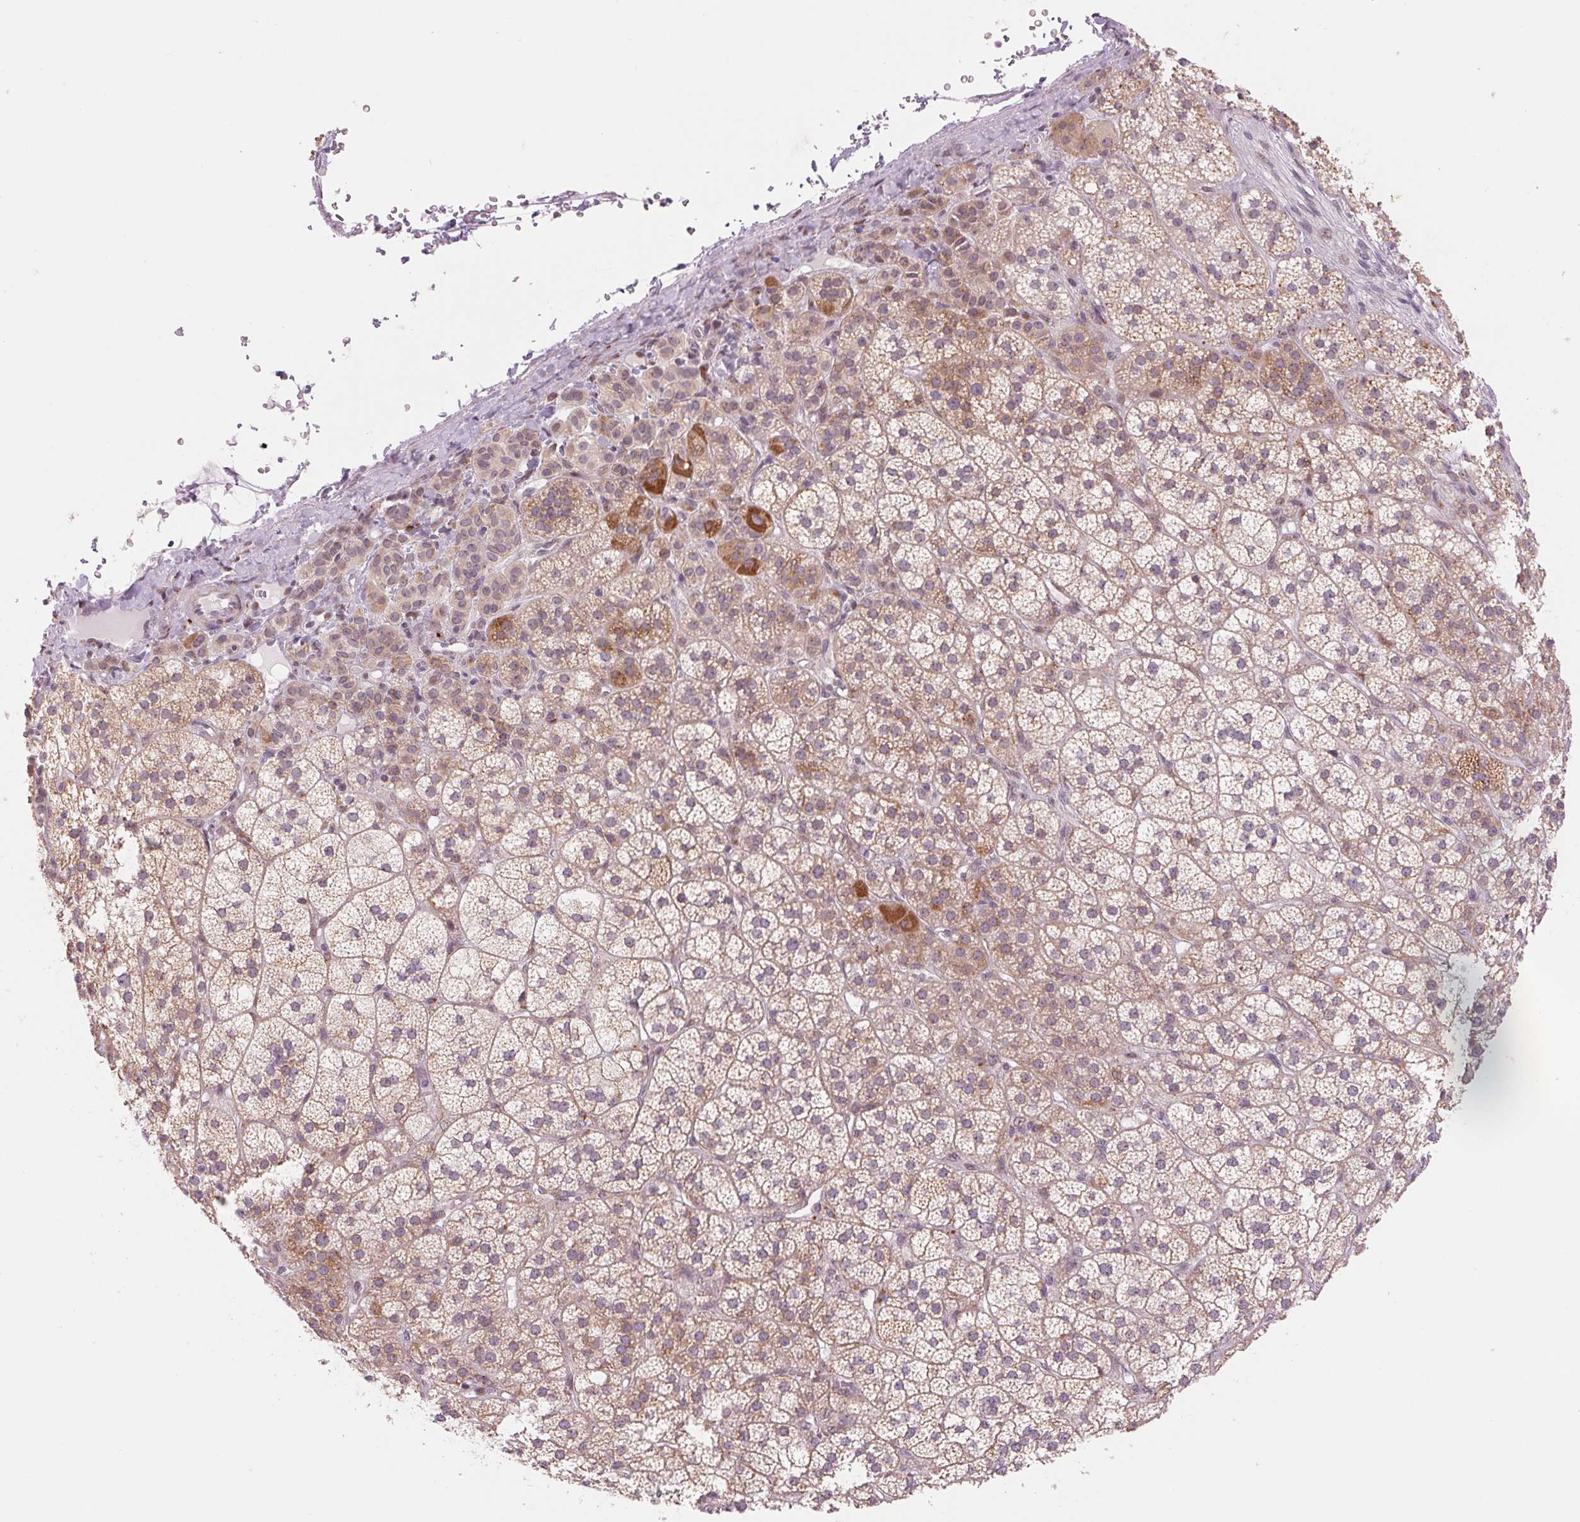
{"staining": {"intensity": "moderate", "quantity": "<25%", "location": "cytoplasmic/membranous"}, "tissue": "adrenal gland", "cell_type": "Glandular cells", "image_type": "normal", "snomed": [{"axis": "morphology", "description": "Normal tissue, NOS"}, {"axis": "topography", "description": "Adrenal gland"}], "caption": "Immunohistochemical staining of normal human adrenal gland shows moderate cytoplasmic/membranous protein expression in about <25% of glandular cells.", "gene": "ARHGAP32", "patient": {"sex": "female", "age": 60}}